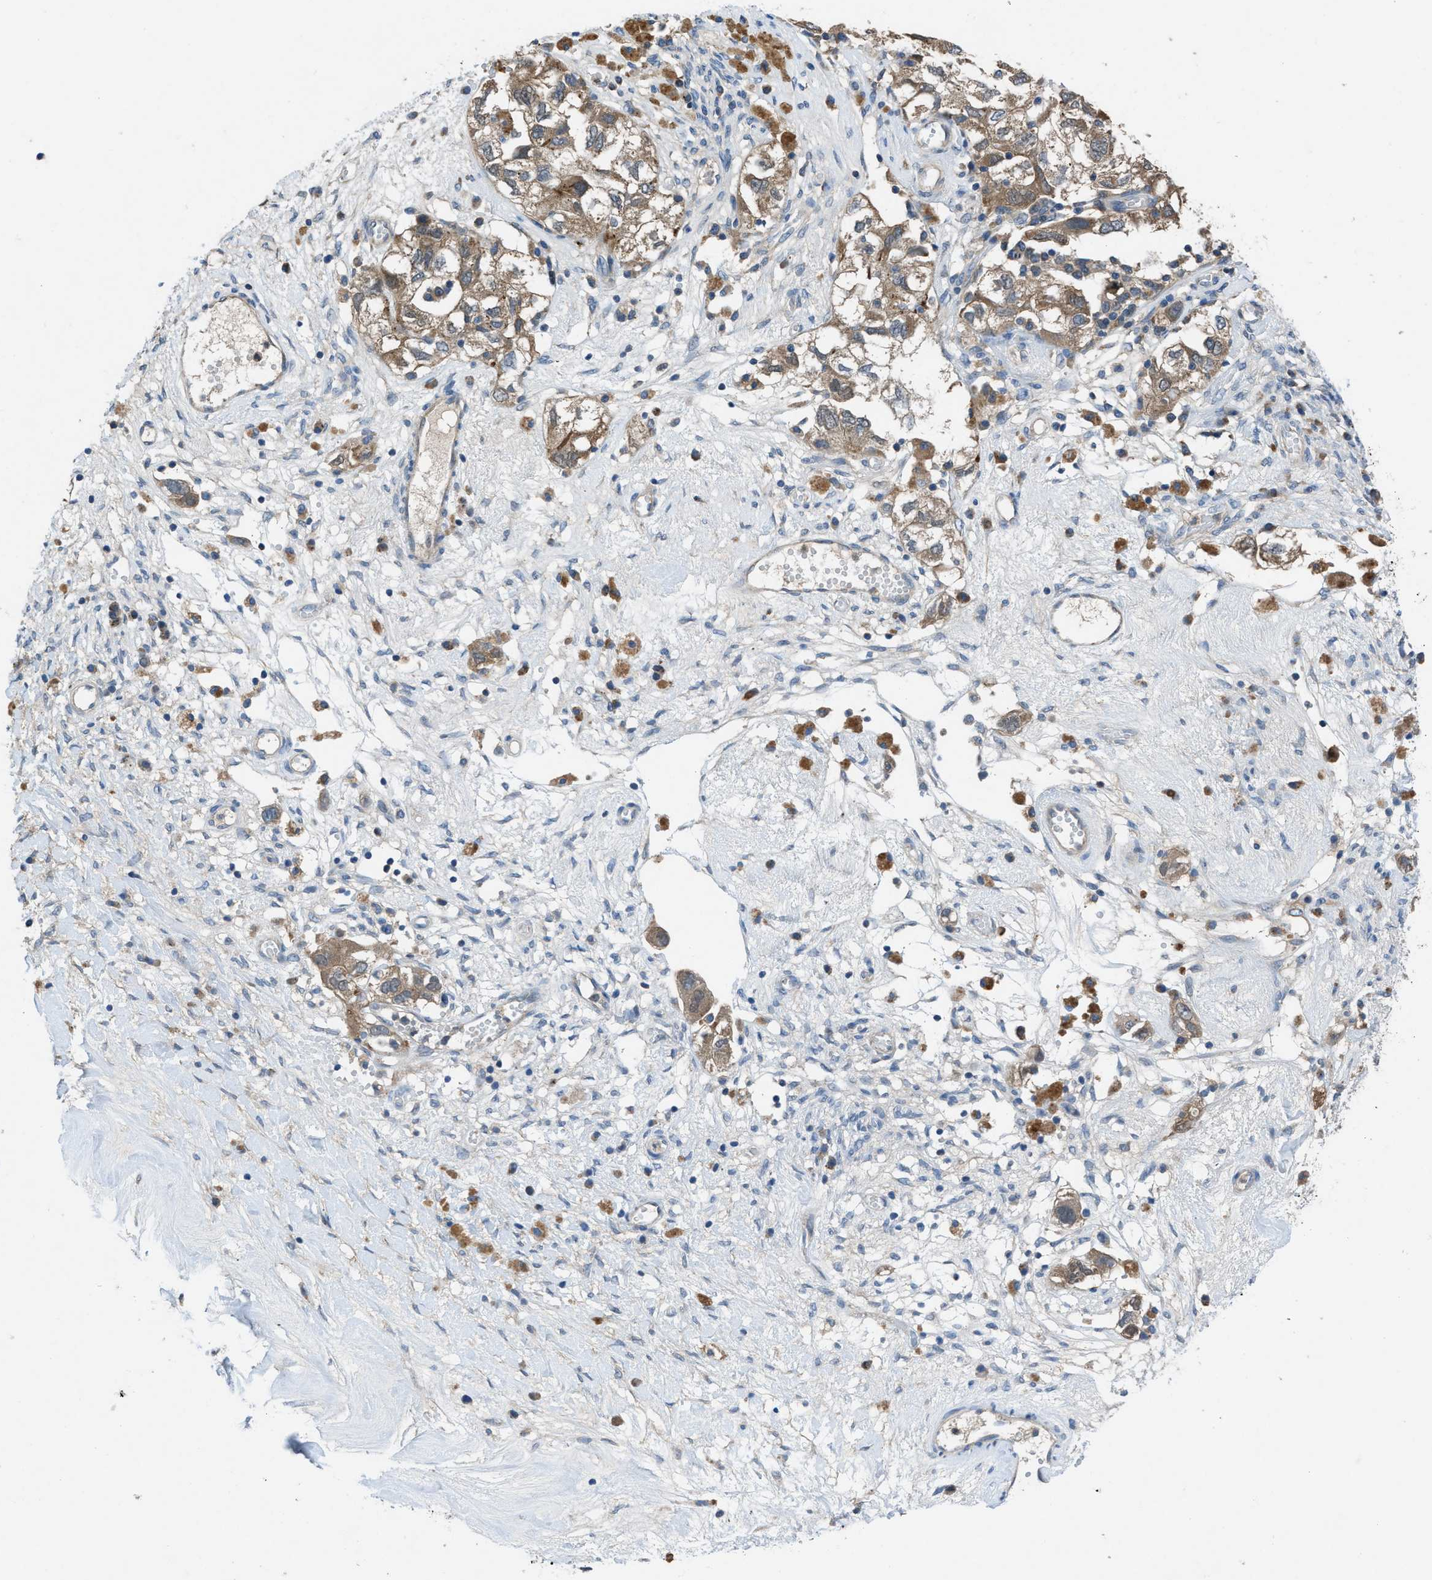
{"staining": {"intensity": "moderate", "quantity": ">75%", "location": "cytoplasmic/membranous"}, "tissue": "ovarian cancer", "cell_type": "Tumor cells", "image_type": "cancer", "snomed": [{"axis": "morphology", "description": "Carcinoma, NOS"}, {"axis": "morphology", "description": "Cystadenocarcinoma, serous, NOS"}, {"axis": "topography", "description": "Ovary"}], "caption": "Brown immunohistochemical staining in ovarian serous cystadenocarcinoma demonstrates moderate cytoplasmic/membranous staining in approximately >75% of tumor cells.", "gene": "MAP3K20", "patient": {"sex": "female", "age": 69}}